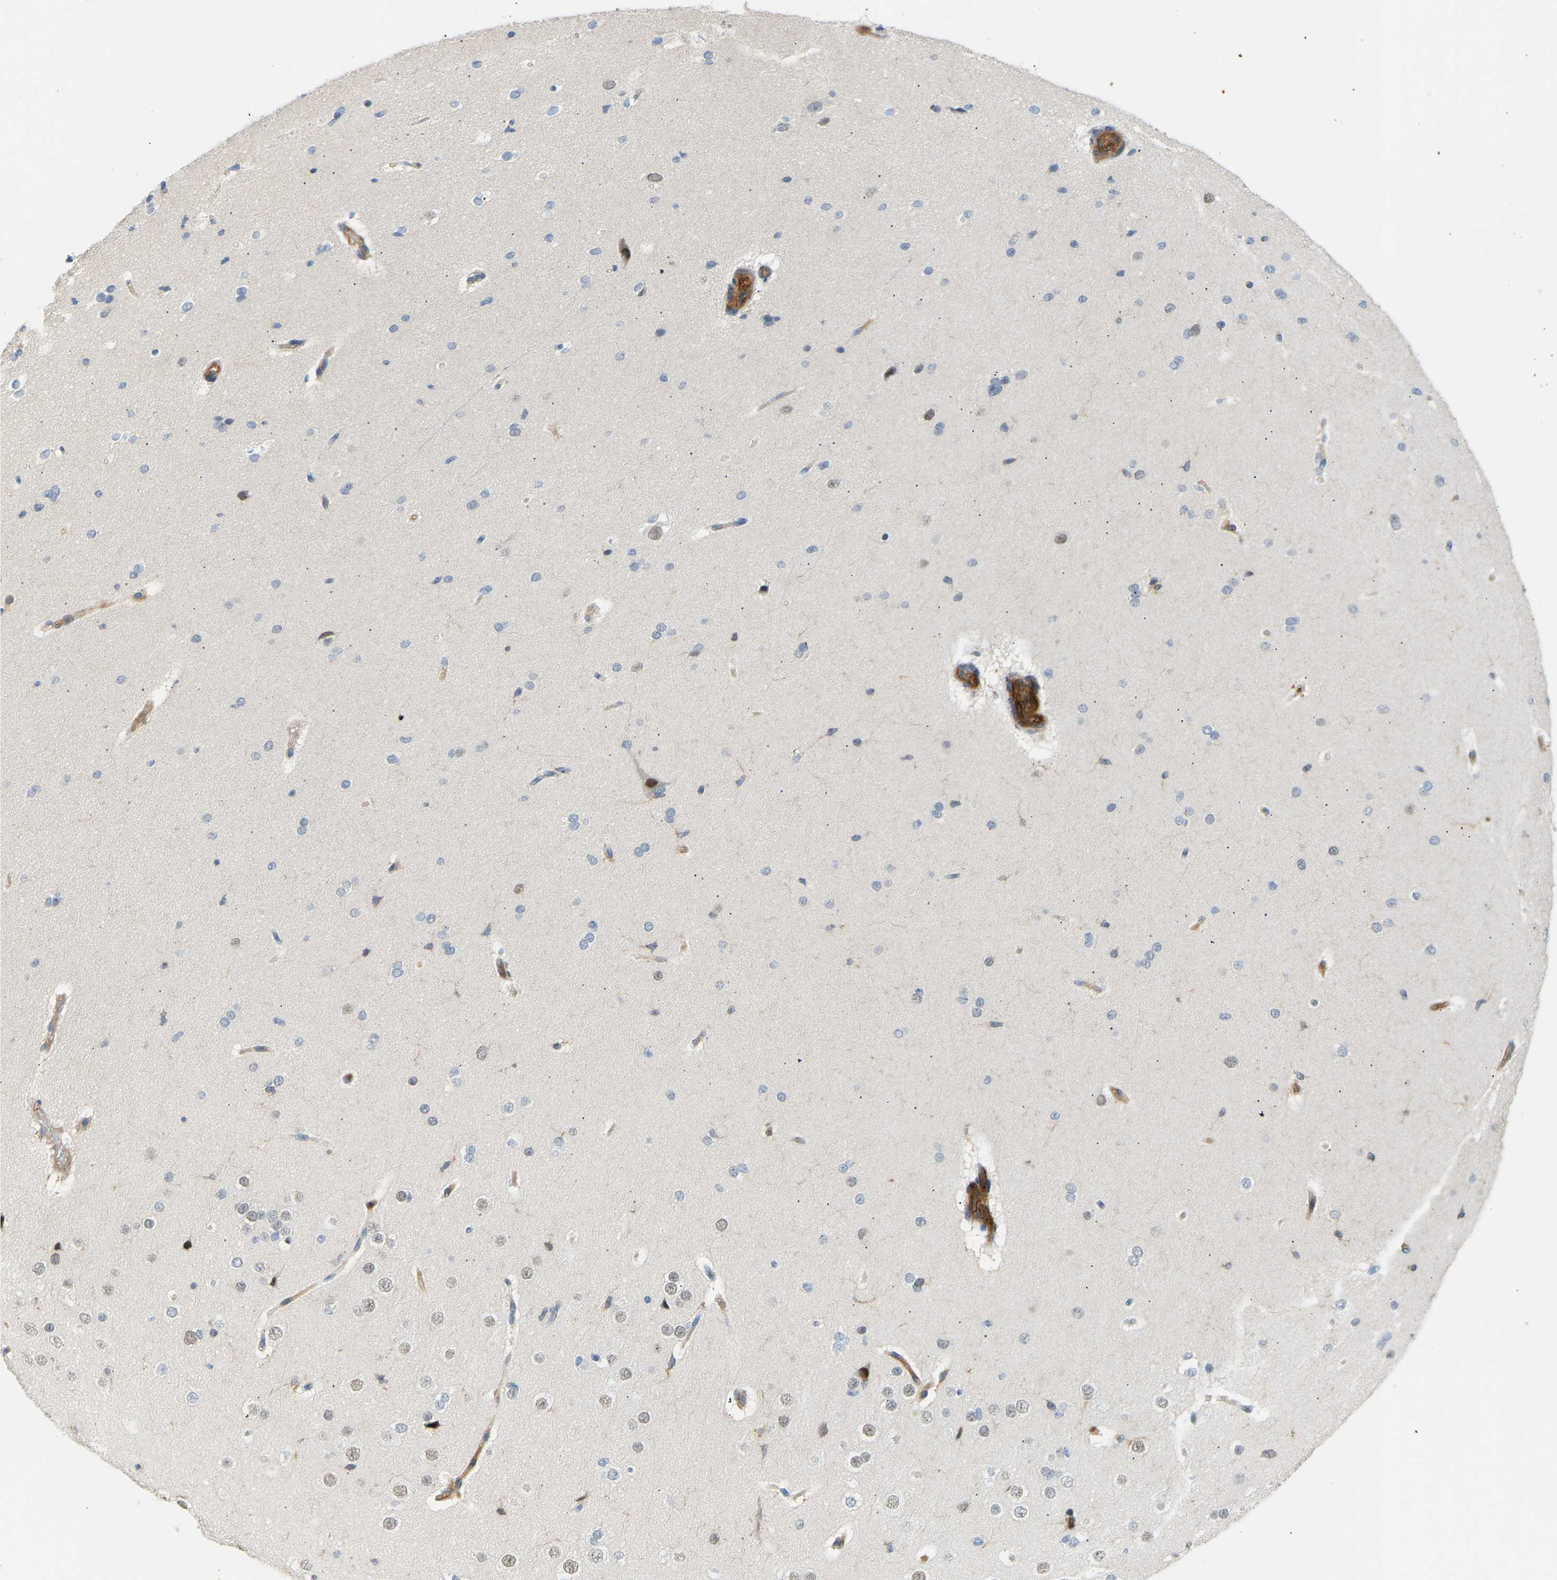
{"staining": {"intensity": "moderate", "quantity": ">75%", "location": "cytoplasmic/membranous"}, "tissue": "cerebral cortex", "cell_type": "Endothelial cells", "image_type": "normal", "snomed": [{"axis": "morphology", "description": "Normal tissue, NOS"}, {"axis": "morphology", "description": "Developmental malformation"}, {"axis": "topography", "description": "Cerebral cortex"}], "caption": "Brown immunohistochemical staining in benign human cerebral cortex demonstrates moderate cytoplasmic/membranous staining in approximately >75% of endothelial cells. The protein is shown in brown color, while the nuclei are stained blue.", "gene": "PLCG2", "patient": {"sex": "female", "age": 30}}